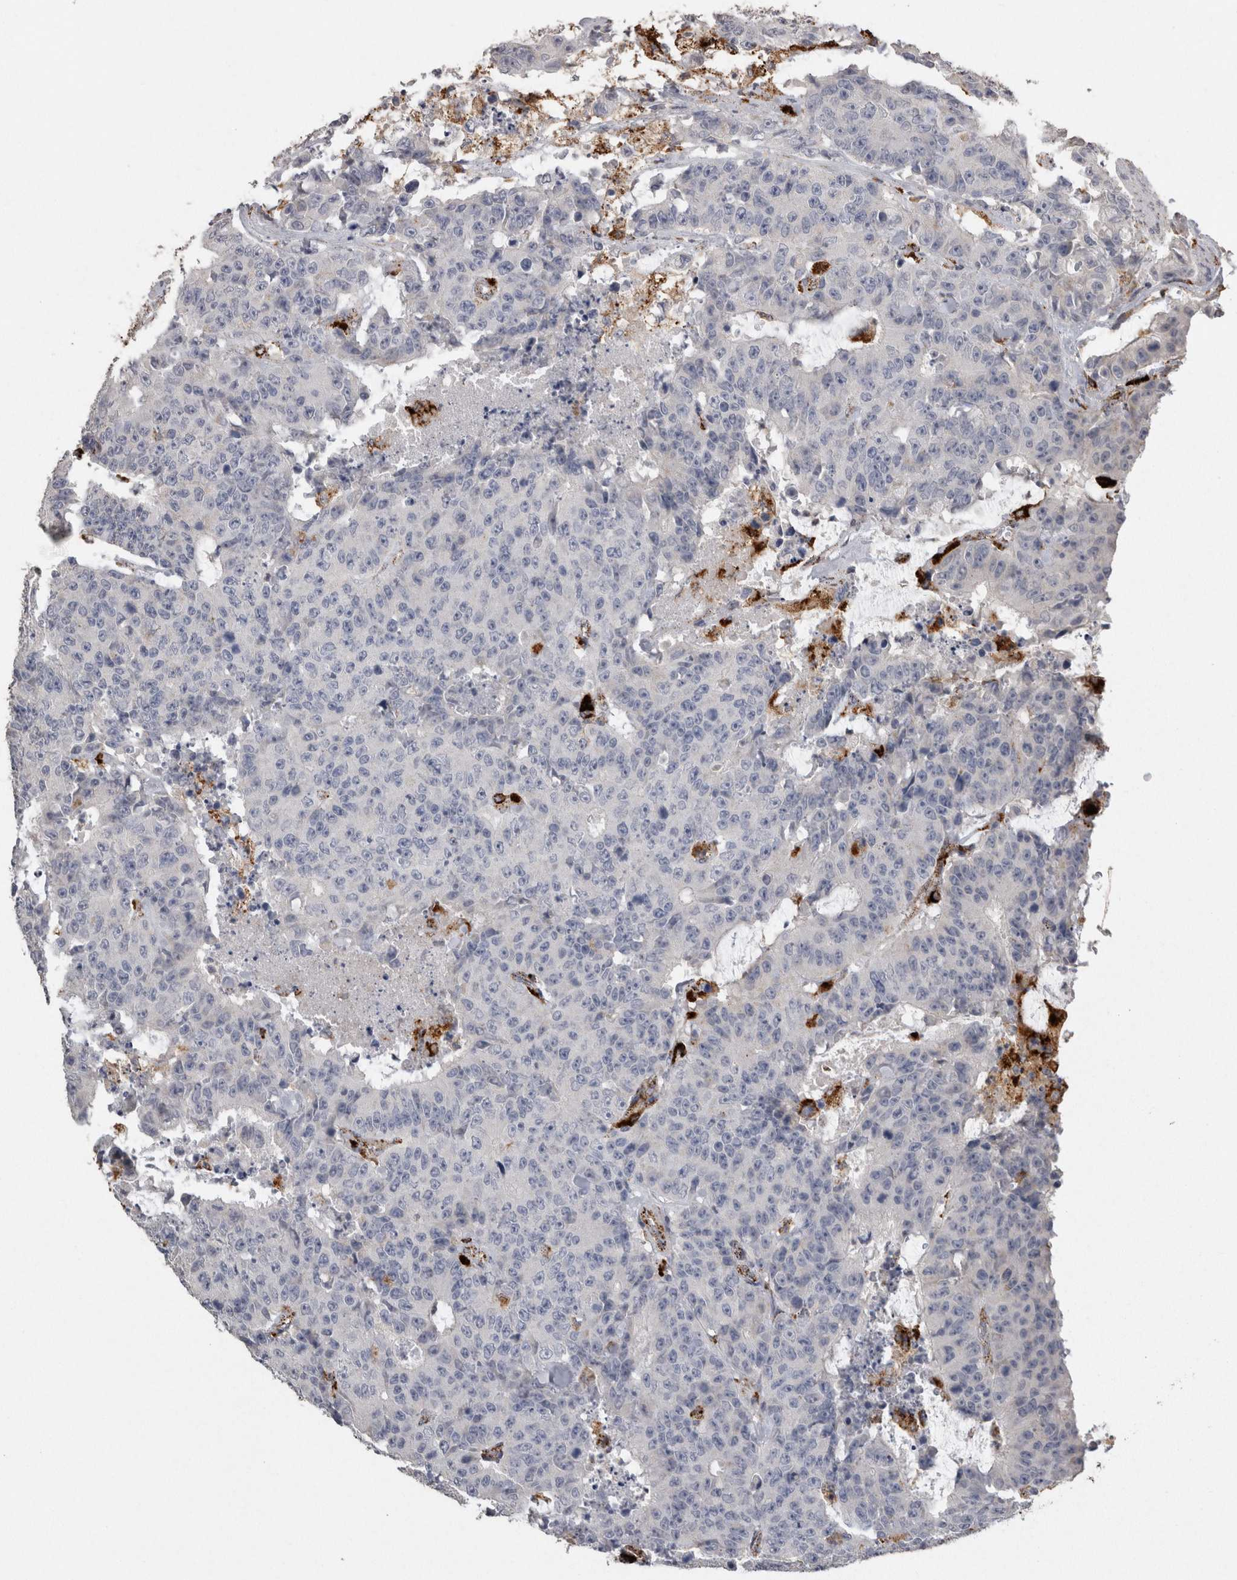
{"staining": {"intensity": "negative", "quantity": "none", "location": "none"}, "tissue": "colorectal cancer", "cell_type": "Tumor cells", "image_type": "cancer", "snomed": [{"axis": "morphology", "description": "Adenocarcinoma, NOS"}, {"axis": "topography", "description": "Colon"}], "caption": "High magnification brightfield microscopy of colorectal adenocarcinoma stained with DAB (3,3'-diaminobenzidine) (brown) and counterstained with hematoxylin (blue): tumor cells show no significant staining.", "gene": "CTSZ", "patient": {"sex": "female", "age": 86}}